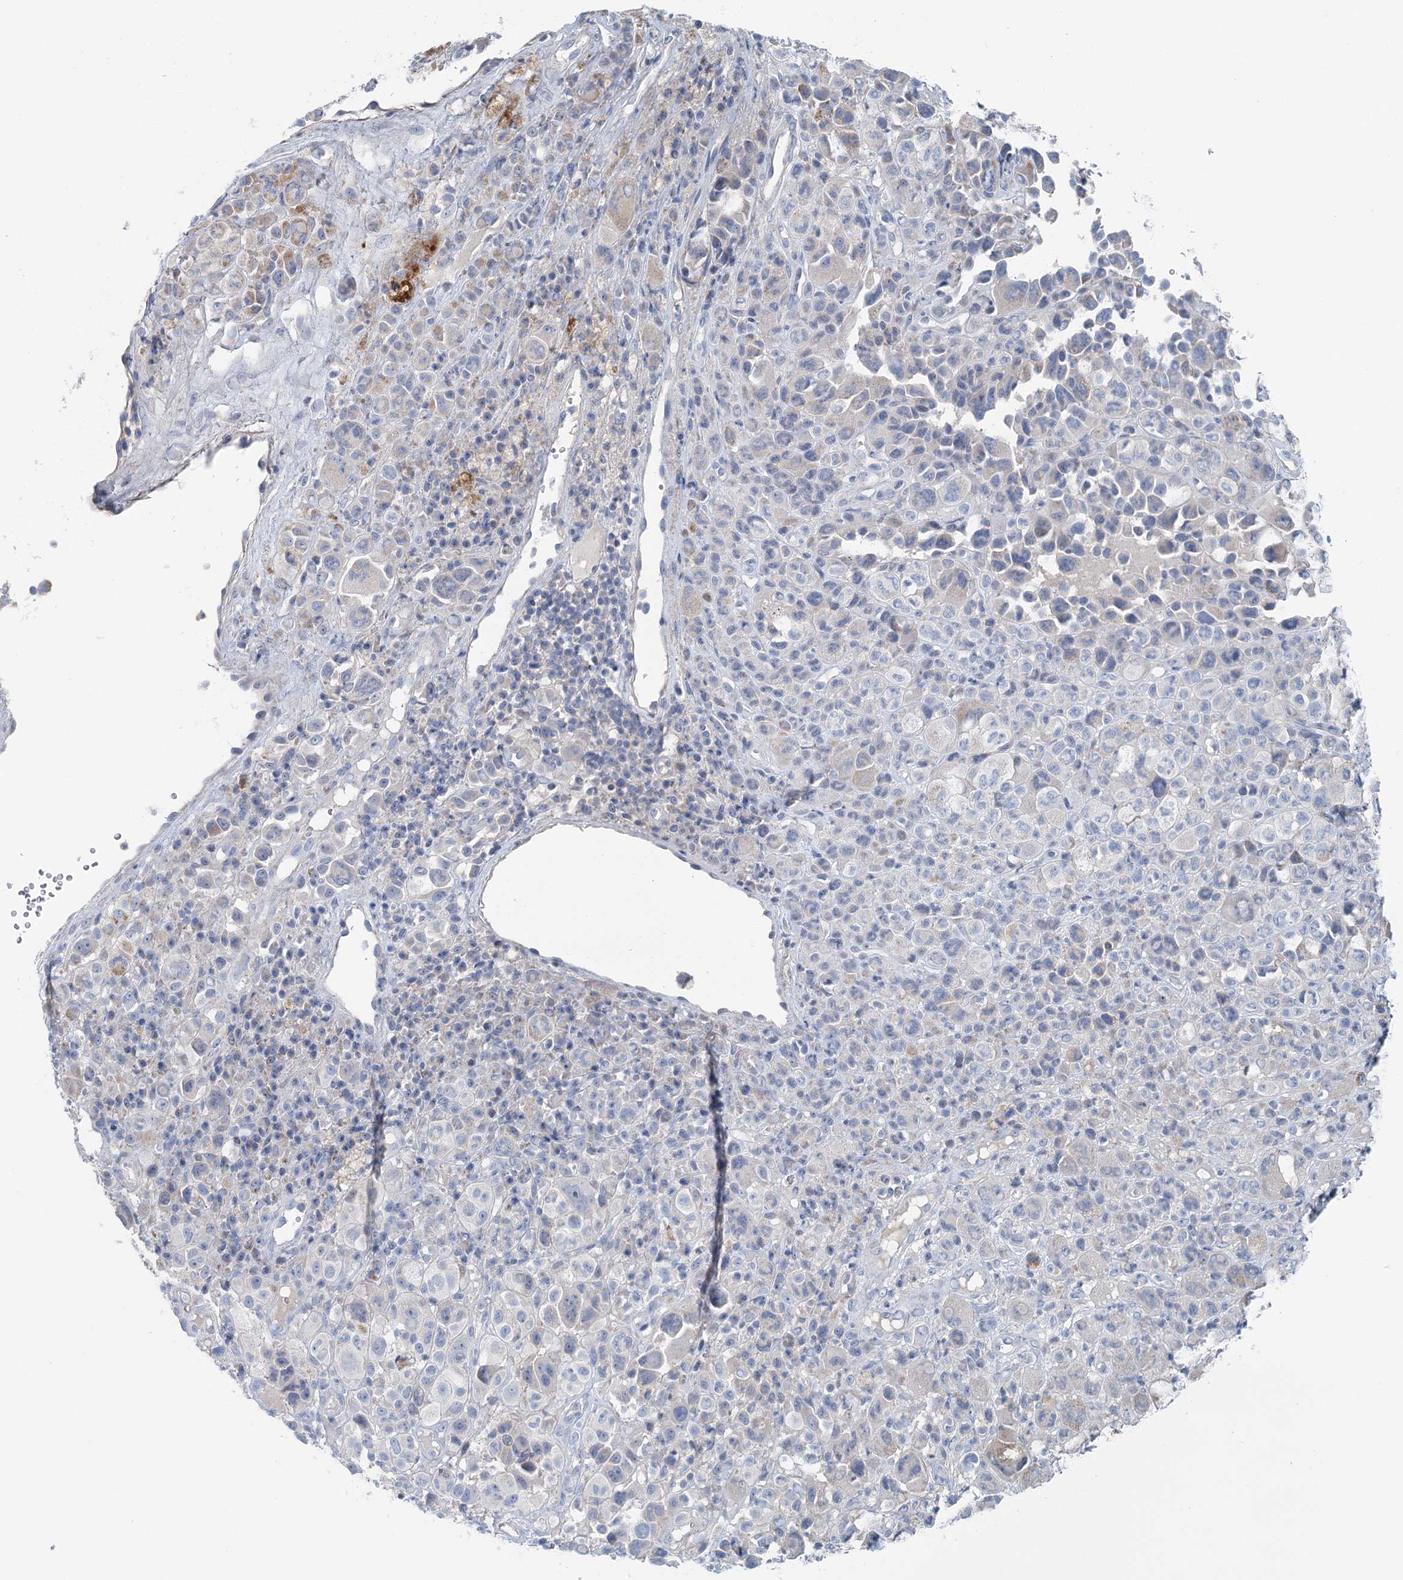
{"staining": {"intensity": "negative", "quantity": "none", "location": "none"}, "tissue": "melanoma", "cell_type": "Tumor cells", "image_type": "cancer", "snomed": [{"axis": "morphology", "description": "Malignant melanoma, NOS"}, {"axis": "topography", "description": "Skin of trunk"}], "caption": "Image shows no significant protein staining in tumor cells of malignant melanoma. The staining was performed using DAB to visualize the protein expression in brown, while the nuclei were stained in blue with hematoxylin (Magnification: 20x).", "gene": "MARK2", "patient": {"sex": "male", "age": 71}}